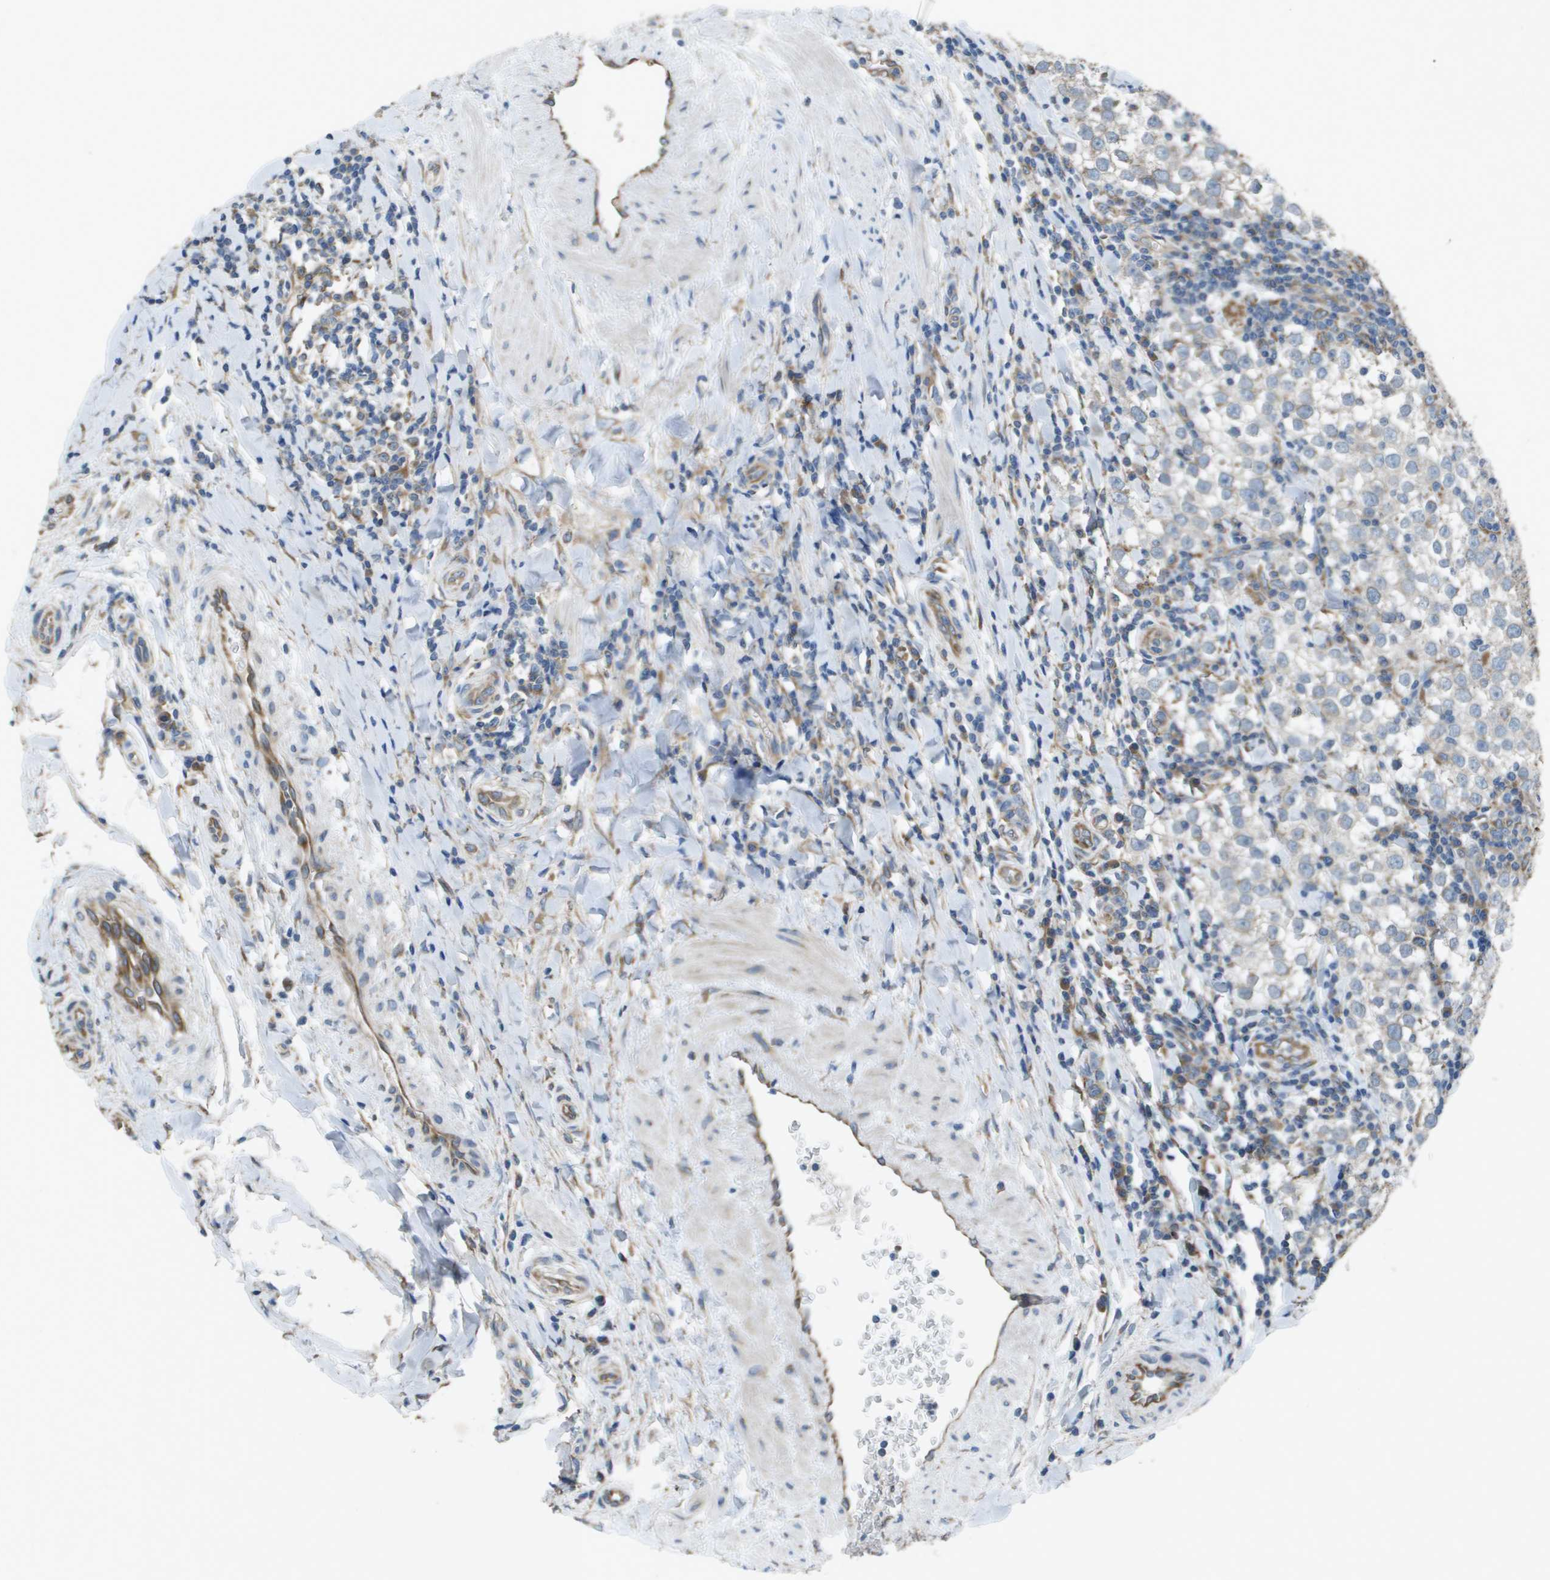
{"staining": {"intensity": "negative", "quantity": "none", "location": "none"}, "tissue": "testis cancer", "cell_type": "Tumor cells", "image_type": "cancer", "snomed": [{"axis": "morphology", "description": "Seminoma, NOS"}, {"axis": "morphology", "description": "Carcinoma, Embryonal, NOS"}, {"axis": "topography", "description": "Testis"}], "caption": "Testis cancer was stained to show a protein in brown. There is no significant staining in tumor cells.", "gene": "CLCN2", "patient": {"sex": "male", "age": 36}}